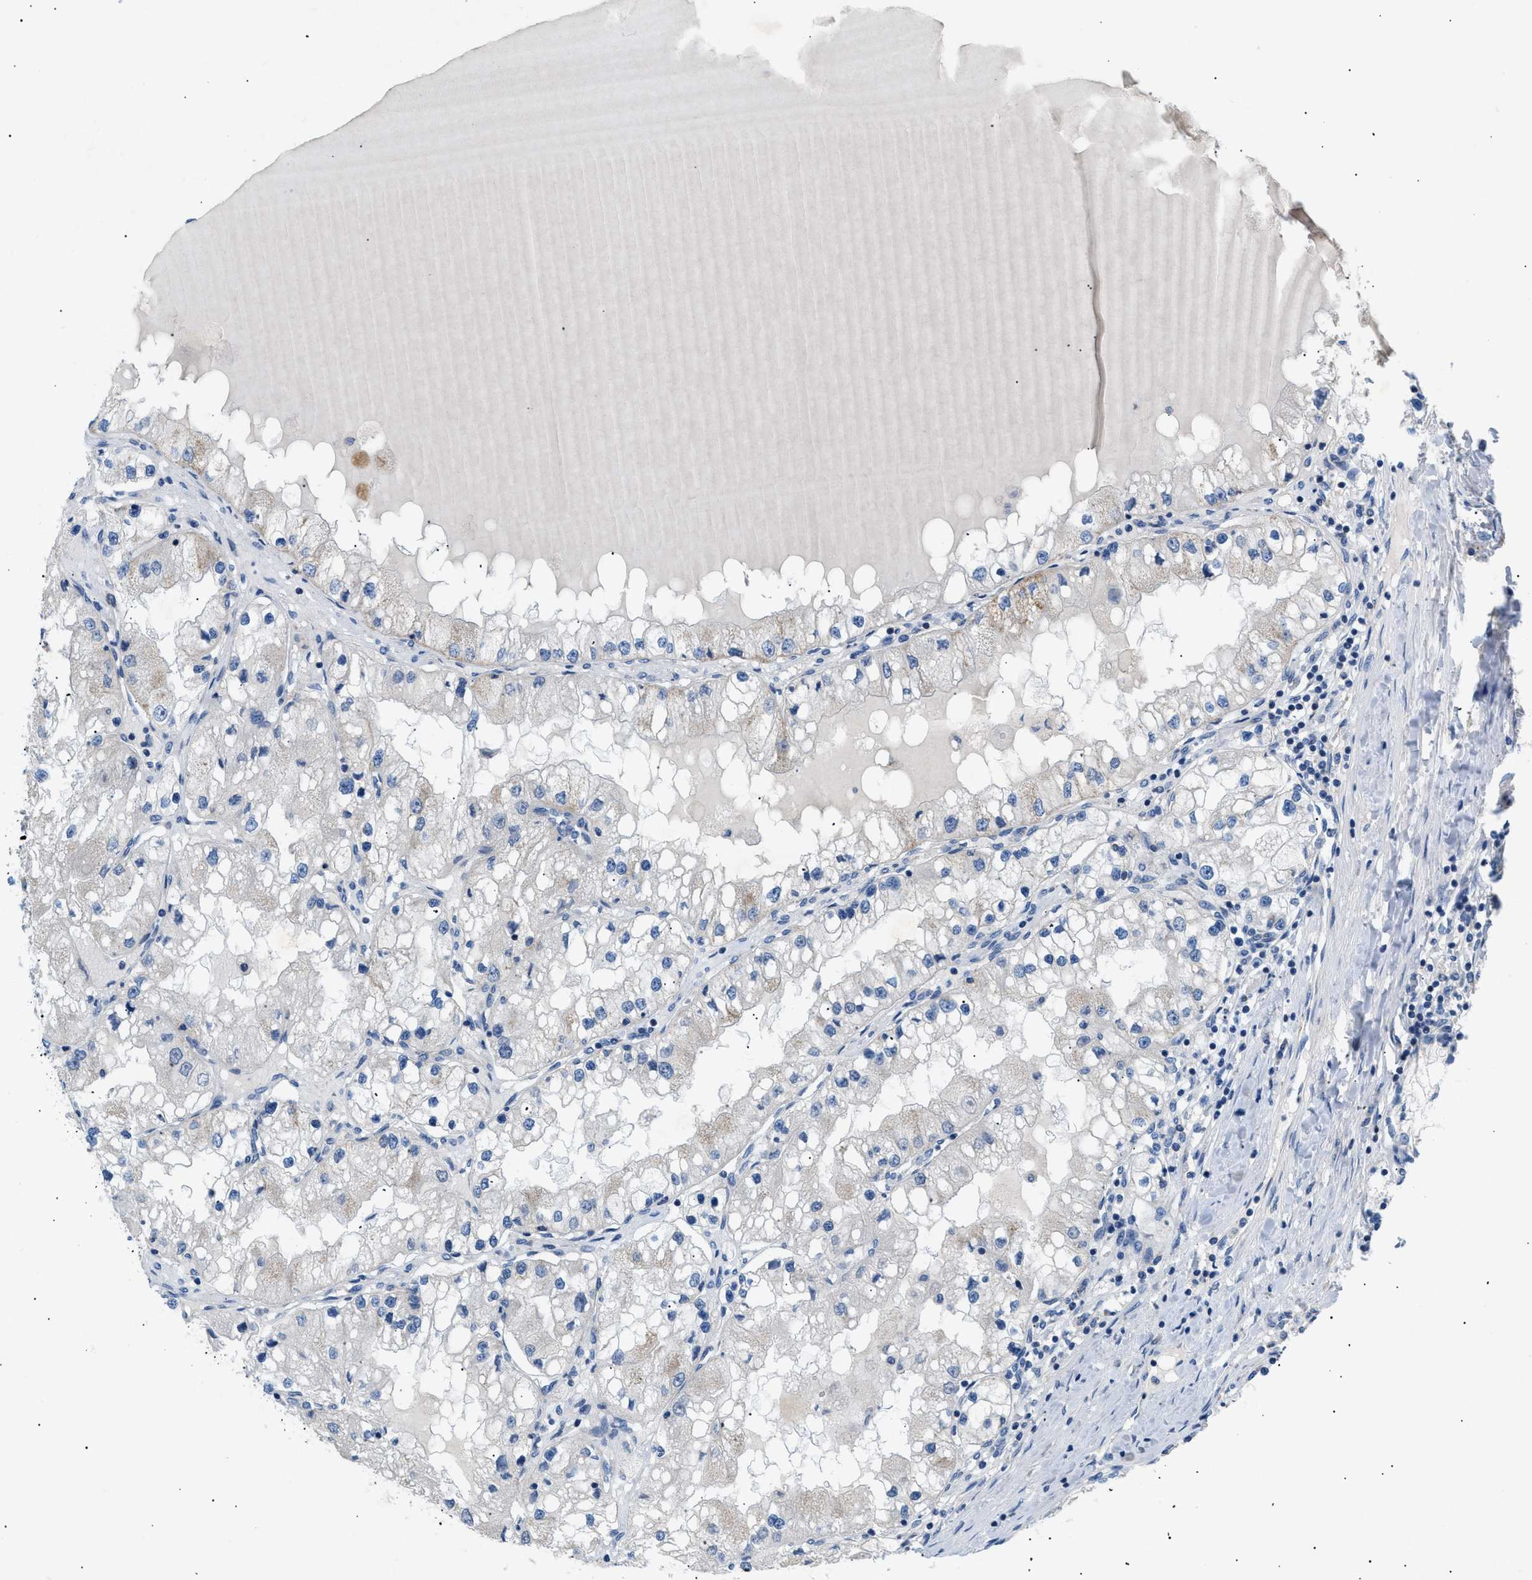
{"staining": {"intensity": "negative", "quantity": "none", "location": "none"}, "tissue": "renal cancer", "cell_type": "Tumor cells", "image_type": "cancer", "snomed": [{"axis": "morphology", "description": "Adenocarcinoma, NOS"}, {"axis": "topography", "description": "Kidney"}], "caption": "Immunohistochemistry (IHC) photomicrograph of renal cancer stained for a protein (brown), which shows no expression in tumor cells. (DAB immunohistochemistry, high magnification).", "gene": "ILDR1", "patient": {"sex": "male", "age": 68}}